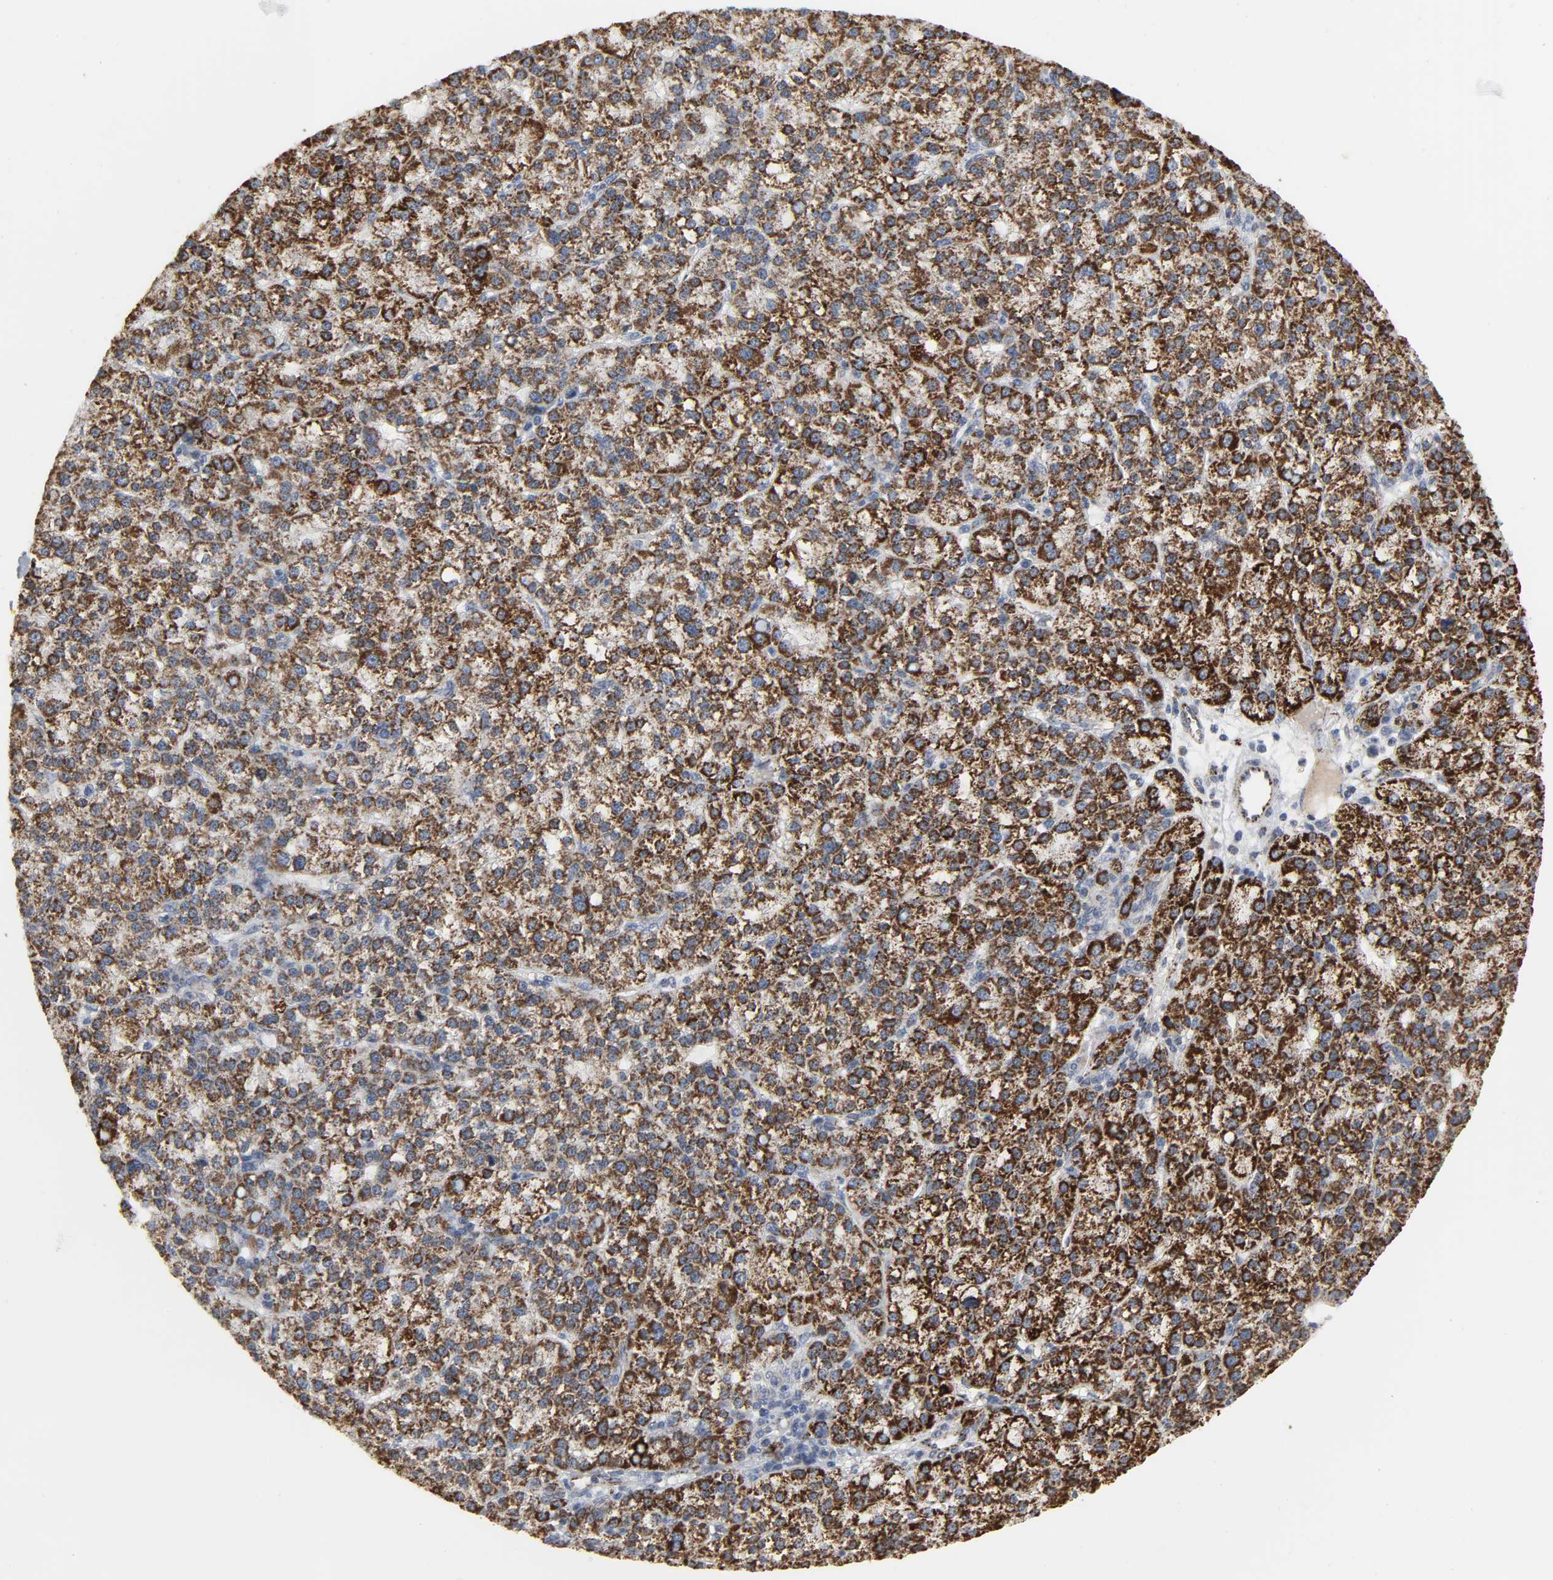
{"staining": {"intensity": "strong", "quantity": ">75%", "location": "cytoplasmic/membranous"}, "tissue": "liver cancer", "cell_type": "Tumor cells", "image_type": "cancer", "snomed": [{"axis": "morphology", "description": "Carcinoma, Hepatocellular, NOS"}, {"axis": "topography", "description": "Liver"}], "caption": "Liver cancer (hepatocellular carcinoma) stained for a protein (brown) demonstrates strong cytoplasmic/membranous positive staining in about >75% of tumor cells.", "gene": "ACAT1", "patient": {"sex": "female", "age": 58}}